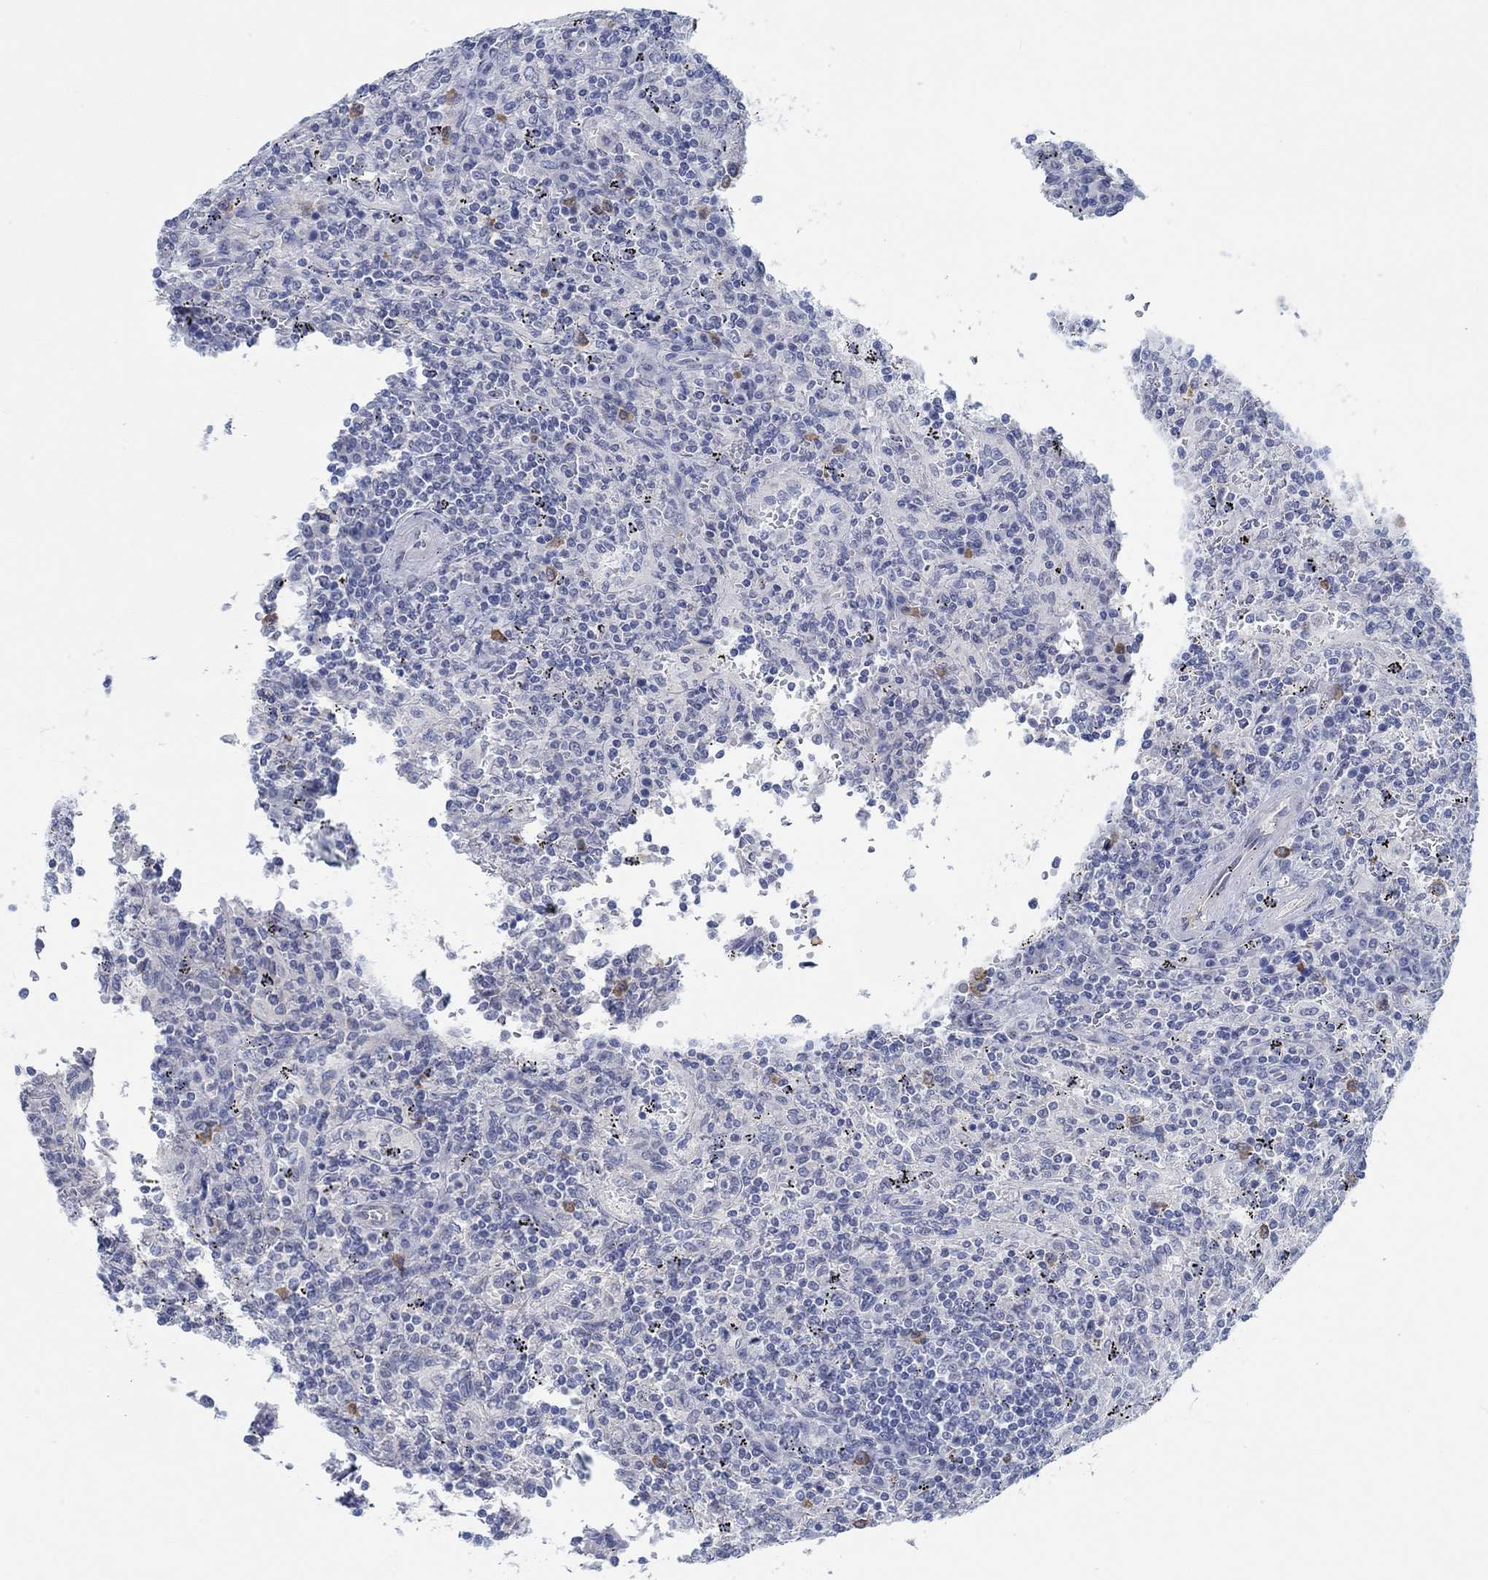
{"staining": {"intensity": "negative", "quantity": "none", "location": "none"}, "tissue": "lymphoma", "cell_type": "Tumor cells", "image_type": "cancer", "snomed": [{"axis": "morphology", "description": "Malignant lymphoma, non-Hodgkin's type, Low grade"}, {"axis": "topography", "description": "Spleen"}], "caption": "High magnification brightfield microscopy of lymphoma stained with DAB (3,3'-diaminobenzidine) (brown) and counterstained with hematoxylin (blue): tumor cells show no significant positivity.", "gene": "TEKT4", "patient": {"sex": "male", "age": 62}}